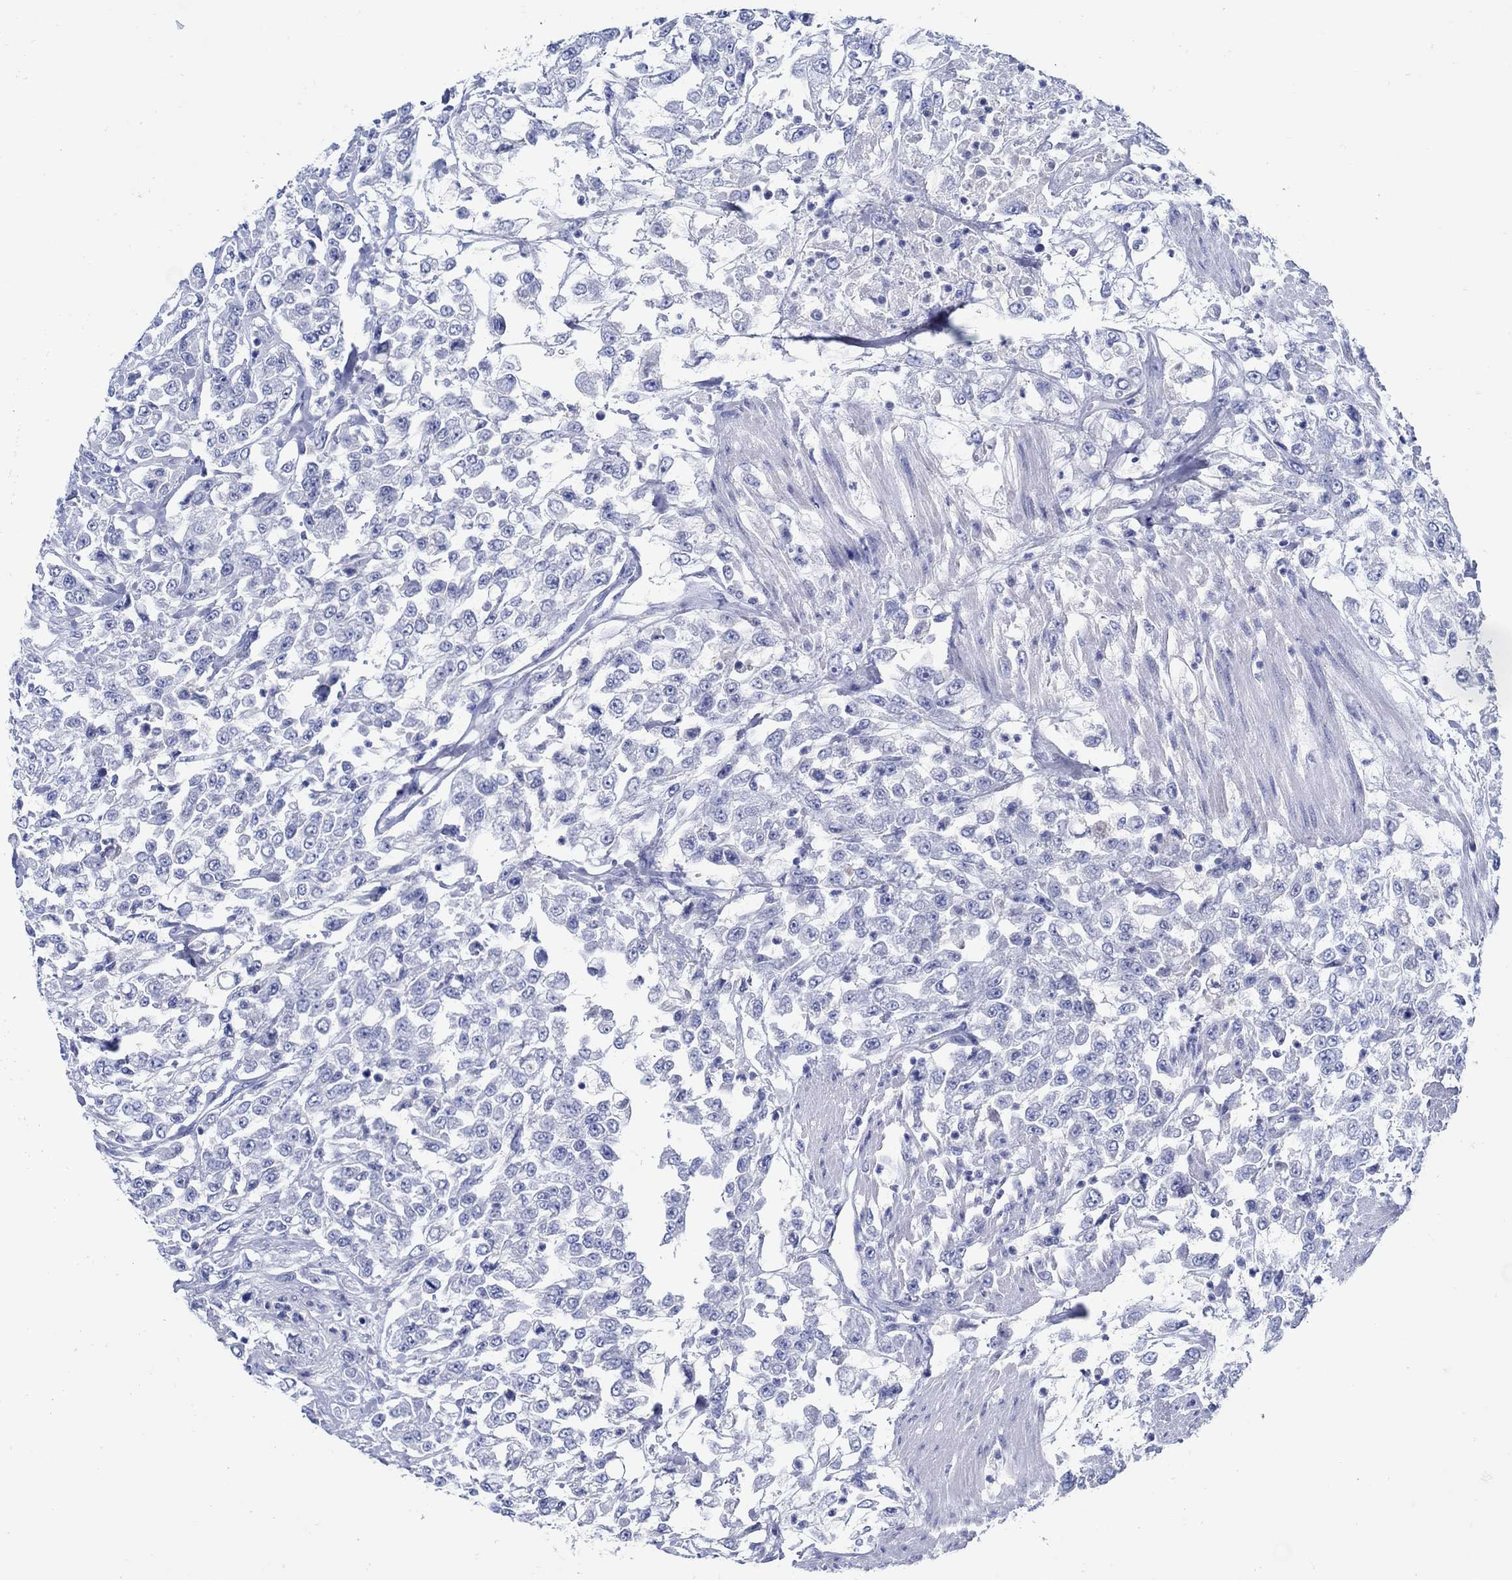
{"staining": {"intensity": "negative", "quantity": "none", "location": "none"}, "tissue": "urothelial cancer", "cell_type": "Tumor cells", "image_type": "cancer", "snomed": [{"axis": "morphology", "description": "Urothelial carcinoma, High grade"}, {"axis": "topography", "description": "Urinary bladder"}], "caption": "Urothelial cancer was stained to show a protein in brown. There is no significant positivity in tumor cells.", "gene": "PAX9", "patient": {"sex": "male", "age": 46}}